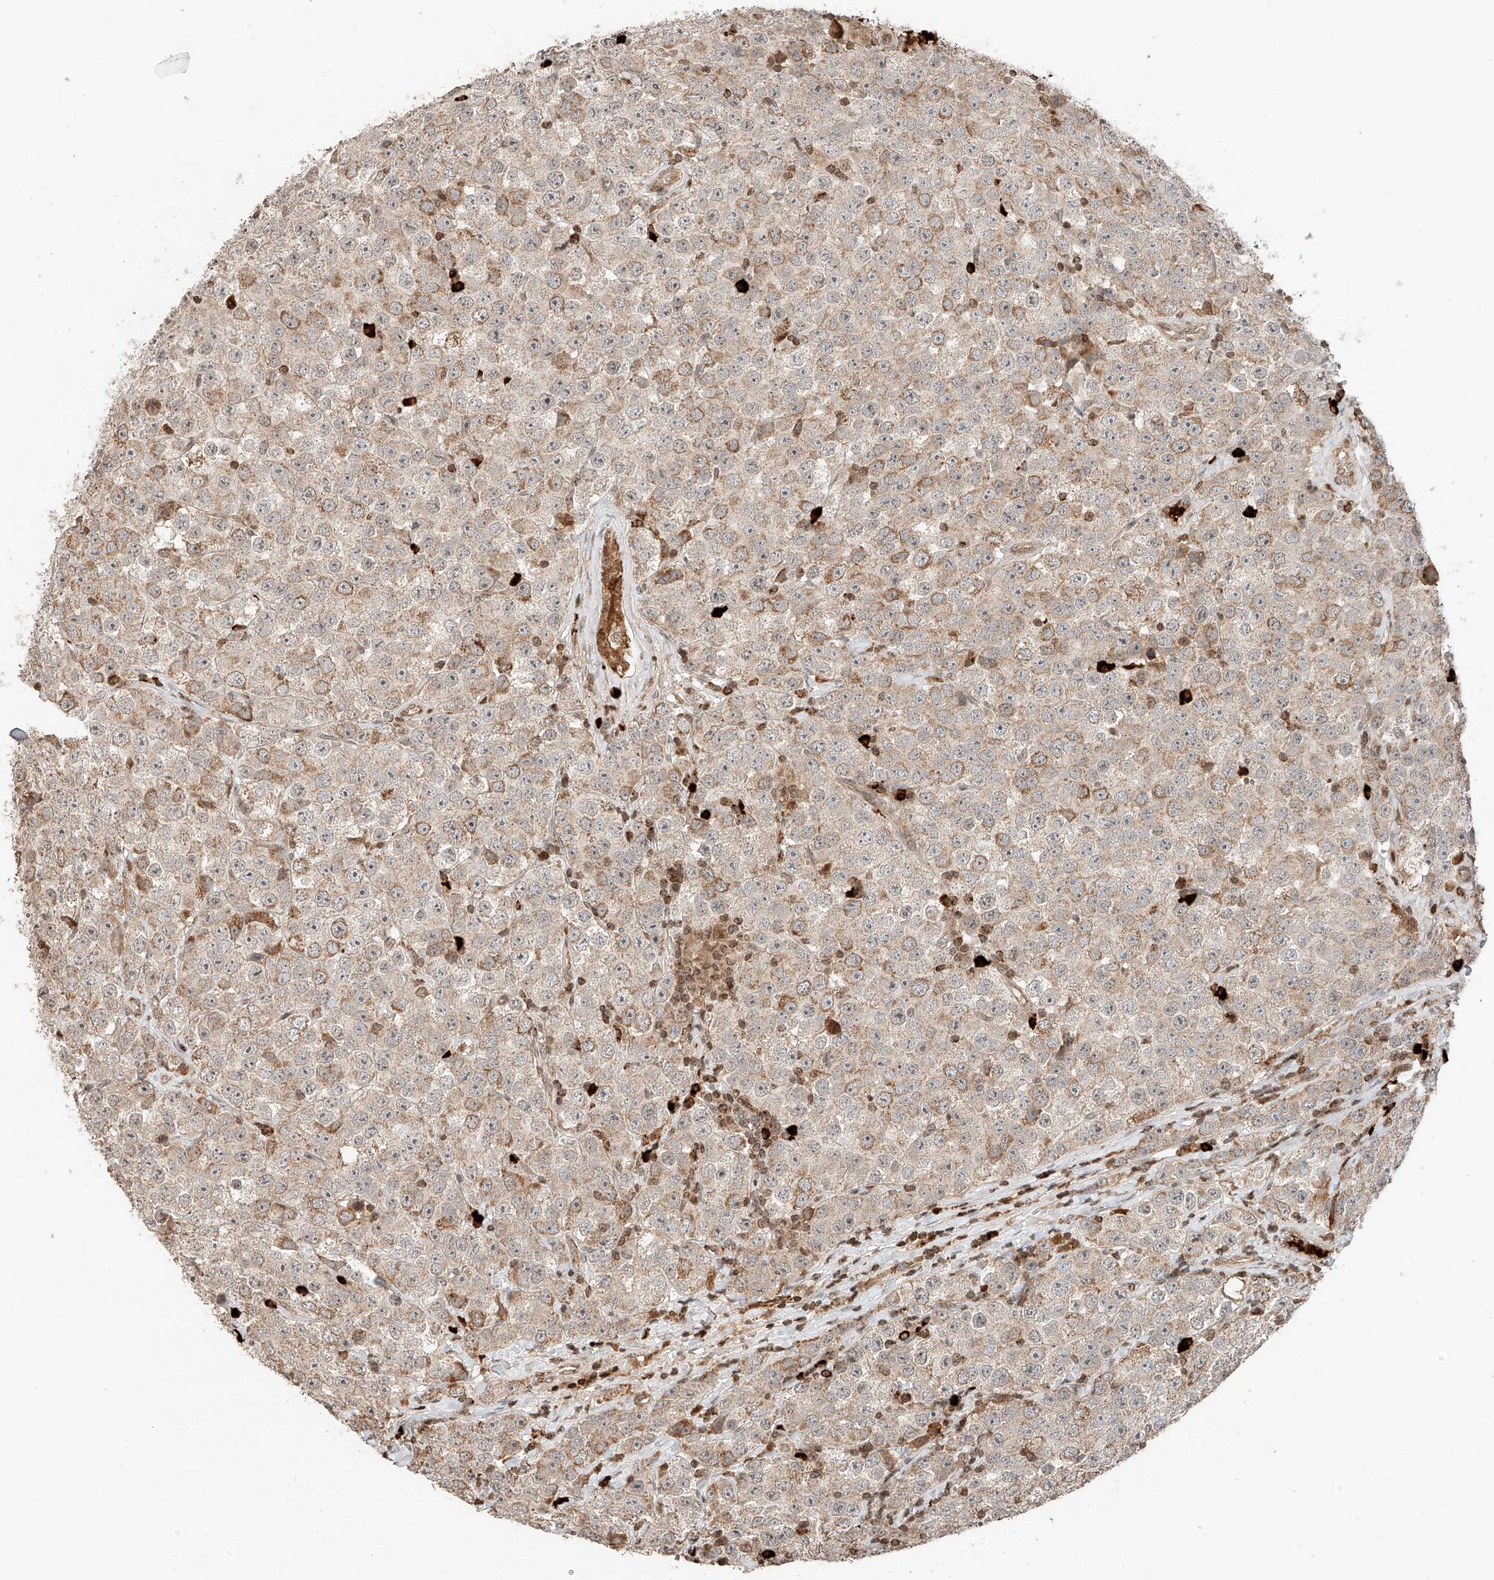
{"staining": {"intensity": "moderate", "quantity": "25%-75%", "location": "cytoplasmic/membranous"}, "tissue": "testis cancer", "cell_type": "Tumor cells", "image_type": "cancer", "snomed": [{"axis": "morphology", "description": "Seminoma, NOS"}, {"axis": "topography", "description": "Testis"}], "caption": "Protein staining by IHC reveals moderate cytoplasmic/membranous staining in approximately 25%-75% of tumor cells in seminoma (testis).", "gene": "ARHGAP33", "patient": {"sex": "male", "age": 28}}